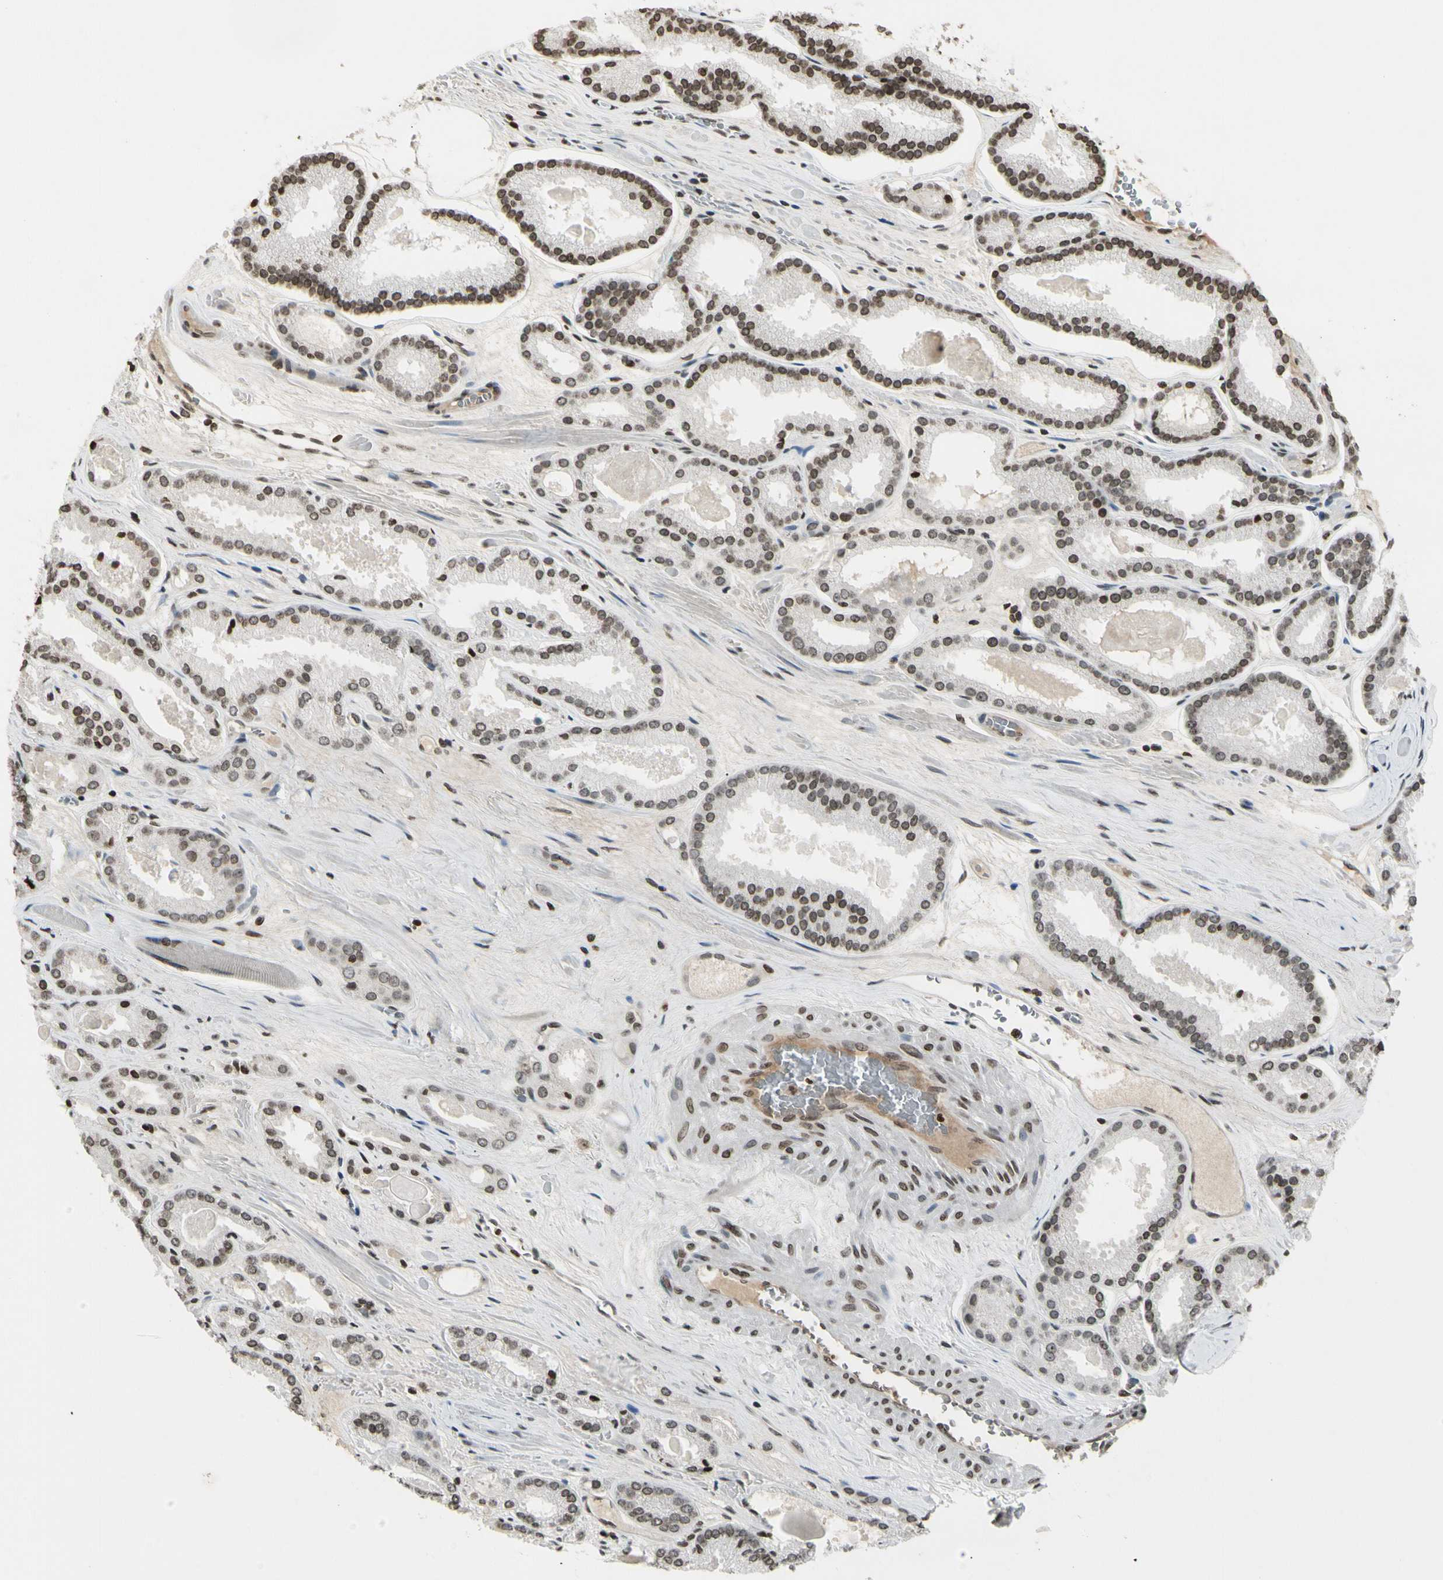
{"staining": {"intensity": "moderate", "quantity": "25%-75%", "location": "nuclear"}, "tissue": "prostate cancer", "cell_type": "Tumor cells", "image_type": "cancer", "snomed": [{"axis": "morphology", "description": "Adenocarcinoma, Low grade"}, {"axis": "topography", "description": "Prostate"}], "caption": "DAB (3,3'-diaminobenzidine) immunohistochemical staining of prostate cancer shows moderate nuclear protein staining in approximately 25%-75% of tumor cells. The staining is performed using DAB brown chromogen to label protein expression. The nuclei are counter-stained blue using hematoxylin.", "gene": "RORA", "patient": {"sex": "male", "age": 59}}